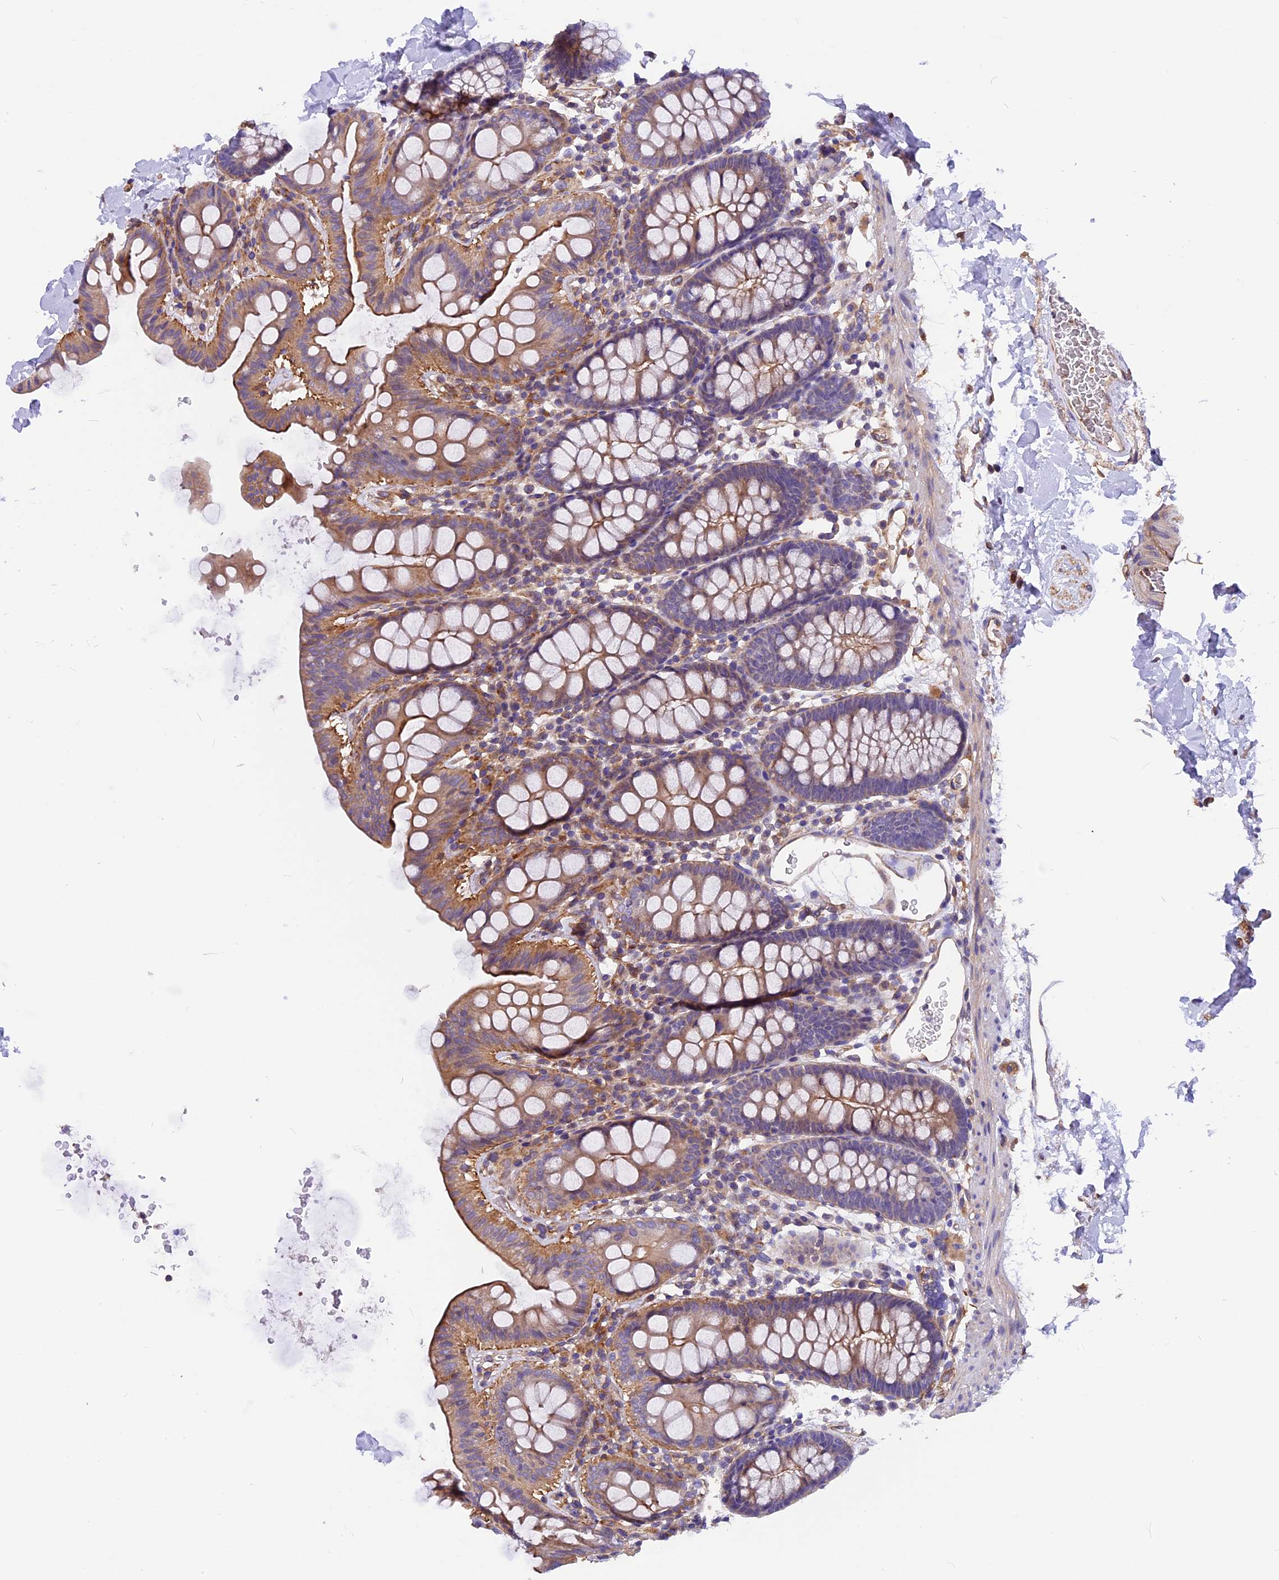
{"staining": {"intensity": "strong", "quantity": ">75%", "location": "cytoplasmic/membranous"}, "tissue": "colon", "cell_type": "Endothelial cells", "image_type": "normal", "snomed": [{"axis": "morphology", "description": "Normal tissue, NOS"}, {"axis": "topography", "description": "Colon"}], "caption": "An immunohistochemistry (IHC) micrograph of unremarkable tissue is shown. Protein staining in brown highlights strong cytoplasmic/membranous positivity in colon within endothelial cells.", "gene": "MED20", "patient": {"sex": "male", "age": 75}}